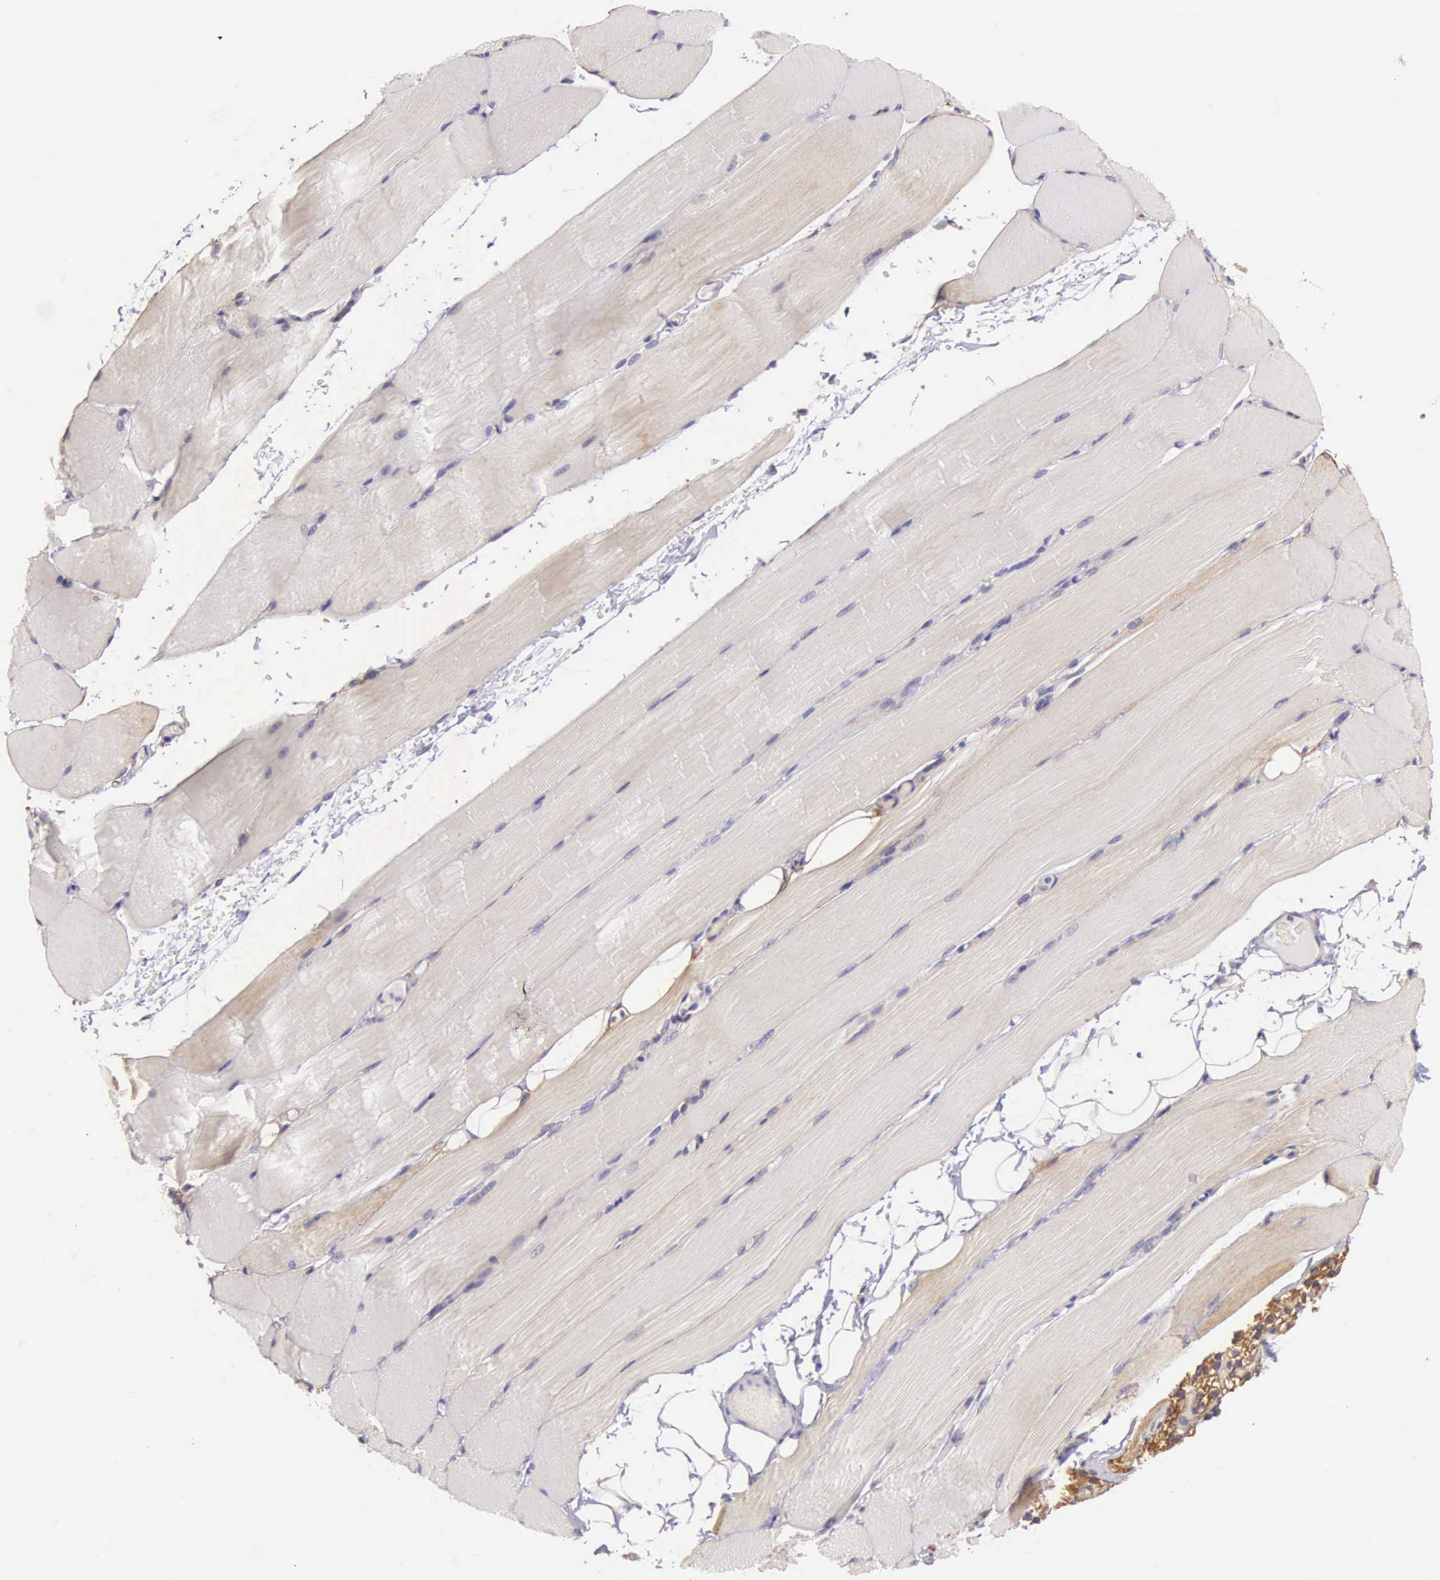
{"staining": {"intensity": "negative", "quantity": "none", "location": "none"}, "tissue": "skeletal muscle", "cell_type": "Myocytes", "image_type": "normal", "snomed": [{"axis": "morphology", "description": "Normal tissue, NOS"}, {"axis": "topography", "description": "Skeletal muscle"}, {"axis": "topography", "description": "Parathyroid gland"}], "caption": "This is an IHC micrograph of unremarkable human skeletal muscle. There is no expression in myocytes.", "gene": "OSBPL3", "patient": {"sex": "female", "age": 37}}